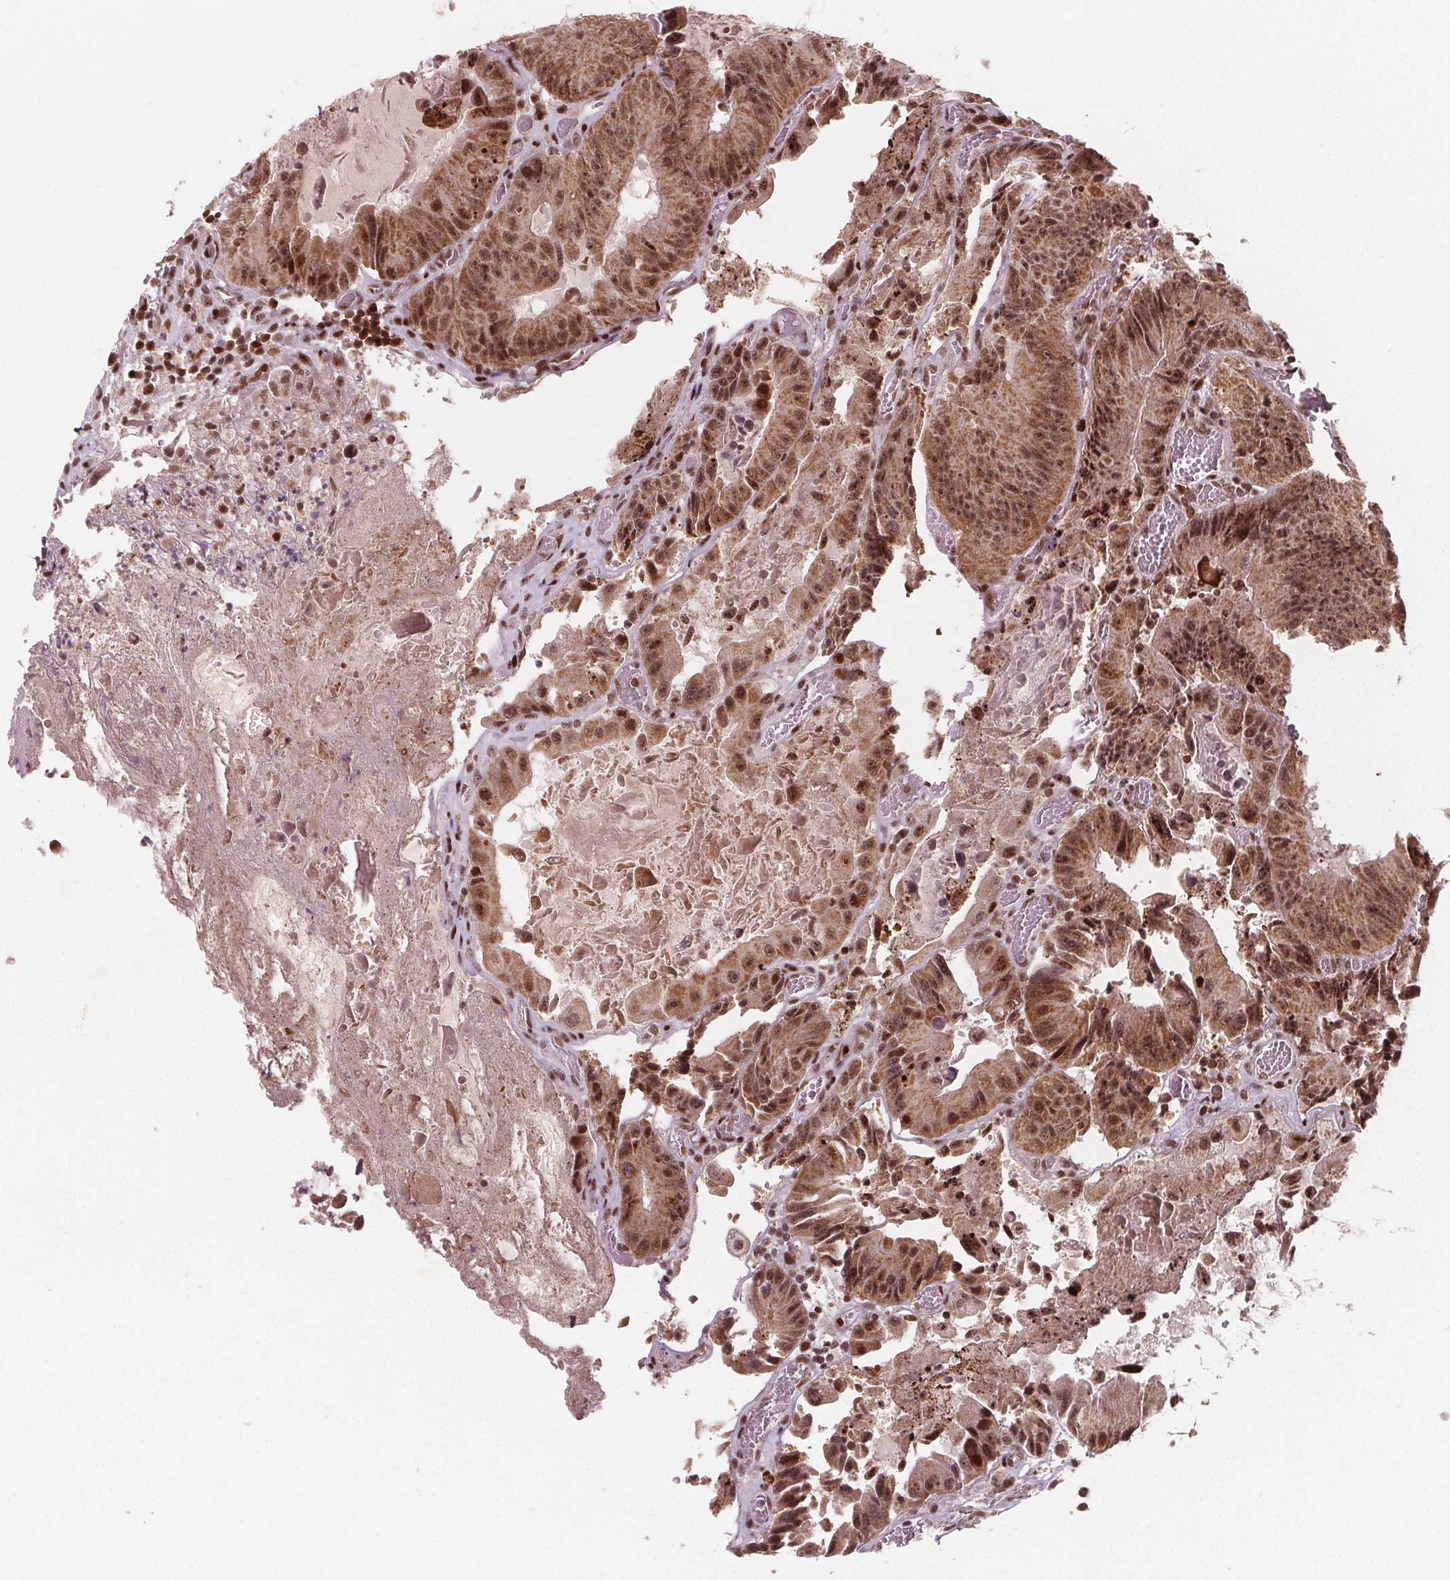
{"staining": {"intensity": "moderate", "quantity": ">75%", "location": "cytoplasmic/membranous,nuclear"}, "tissue": "colorectal cancer", "cell_type": "Tumor cells", "image_type": "cancer", "snomed": [{"axis": "morphology", "description": "Adenocarcinoma, NOS"}, {"axis": "topography", "description": "Colon"}], "caption": "IHC micrograph of neoplastic tissue: colorectal cancer (adenocarcinoma) stained using immunohistochemistry displays medium levels of moderate protein expression localized specifically in the cytoplasmic/membranous and nuclear of tumor cells, appearing as a cytoplasmic/membranous and nuclear brown color.", "gene": "SNRNP35", "patient": {"sex": "female", "age": 86}}